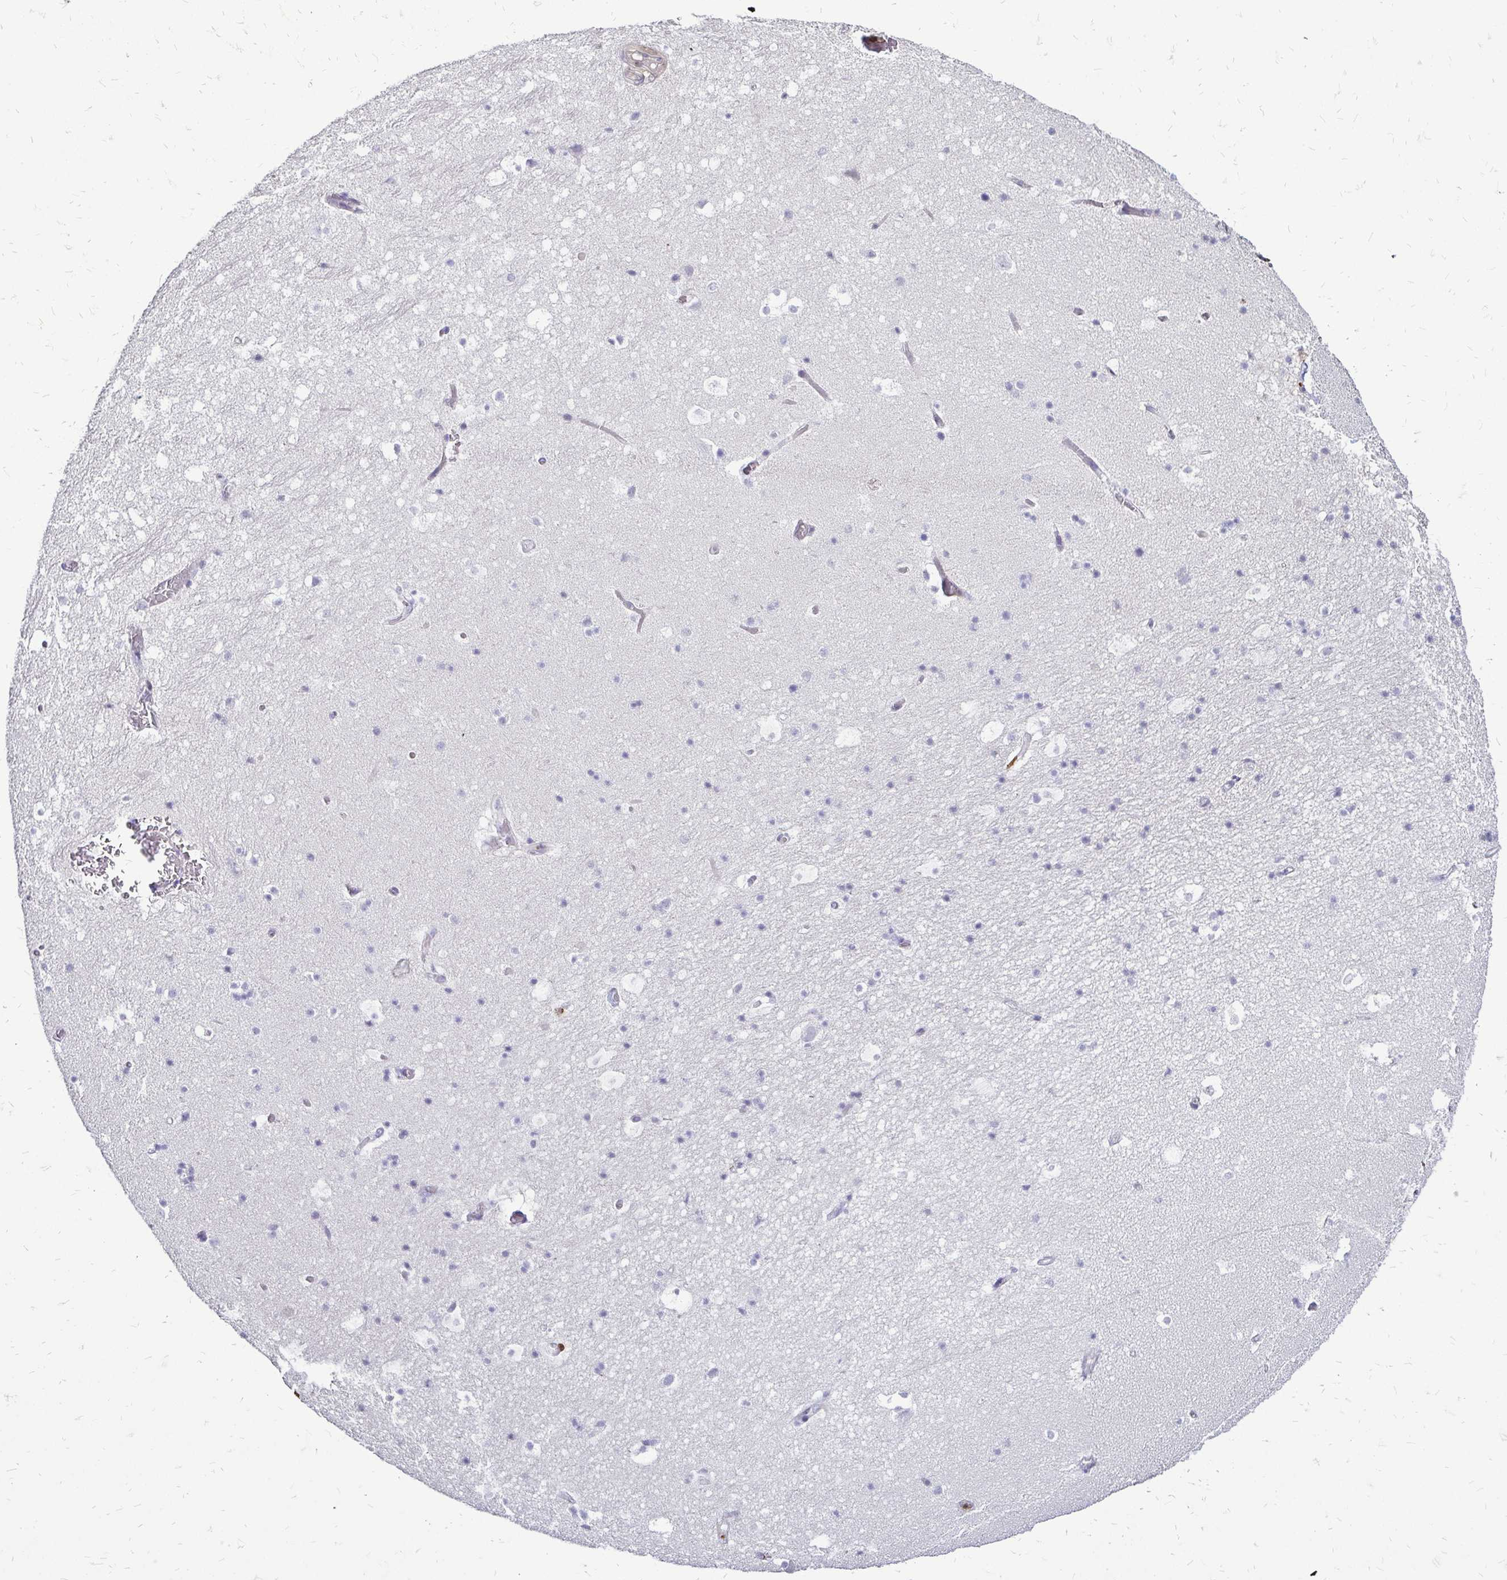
{"staining": {"intensity": "negative", "quantity": "none", "location": "none"}, "tissue": "hippocampus", "cell_type": "Glial cells", "image_type": "normal", "snomed": [{"axis": "morphology", "description": "Normal tissue, NOS"}, {"axis": "topography", "description": "Hippocampus"}], "caption": "DAB immunohistochemical staining of benign human hippocampus reveals no significant positivity in glial cells.", "gene": "ZFP1", "patient": {"sex": "male", "age": 26}}